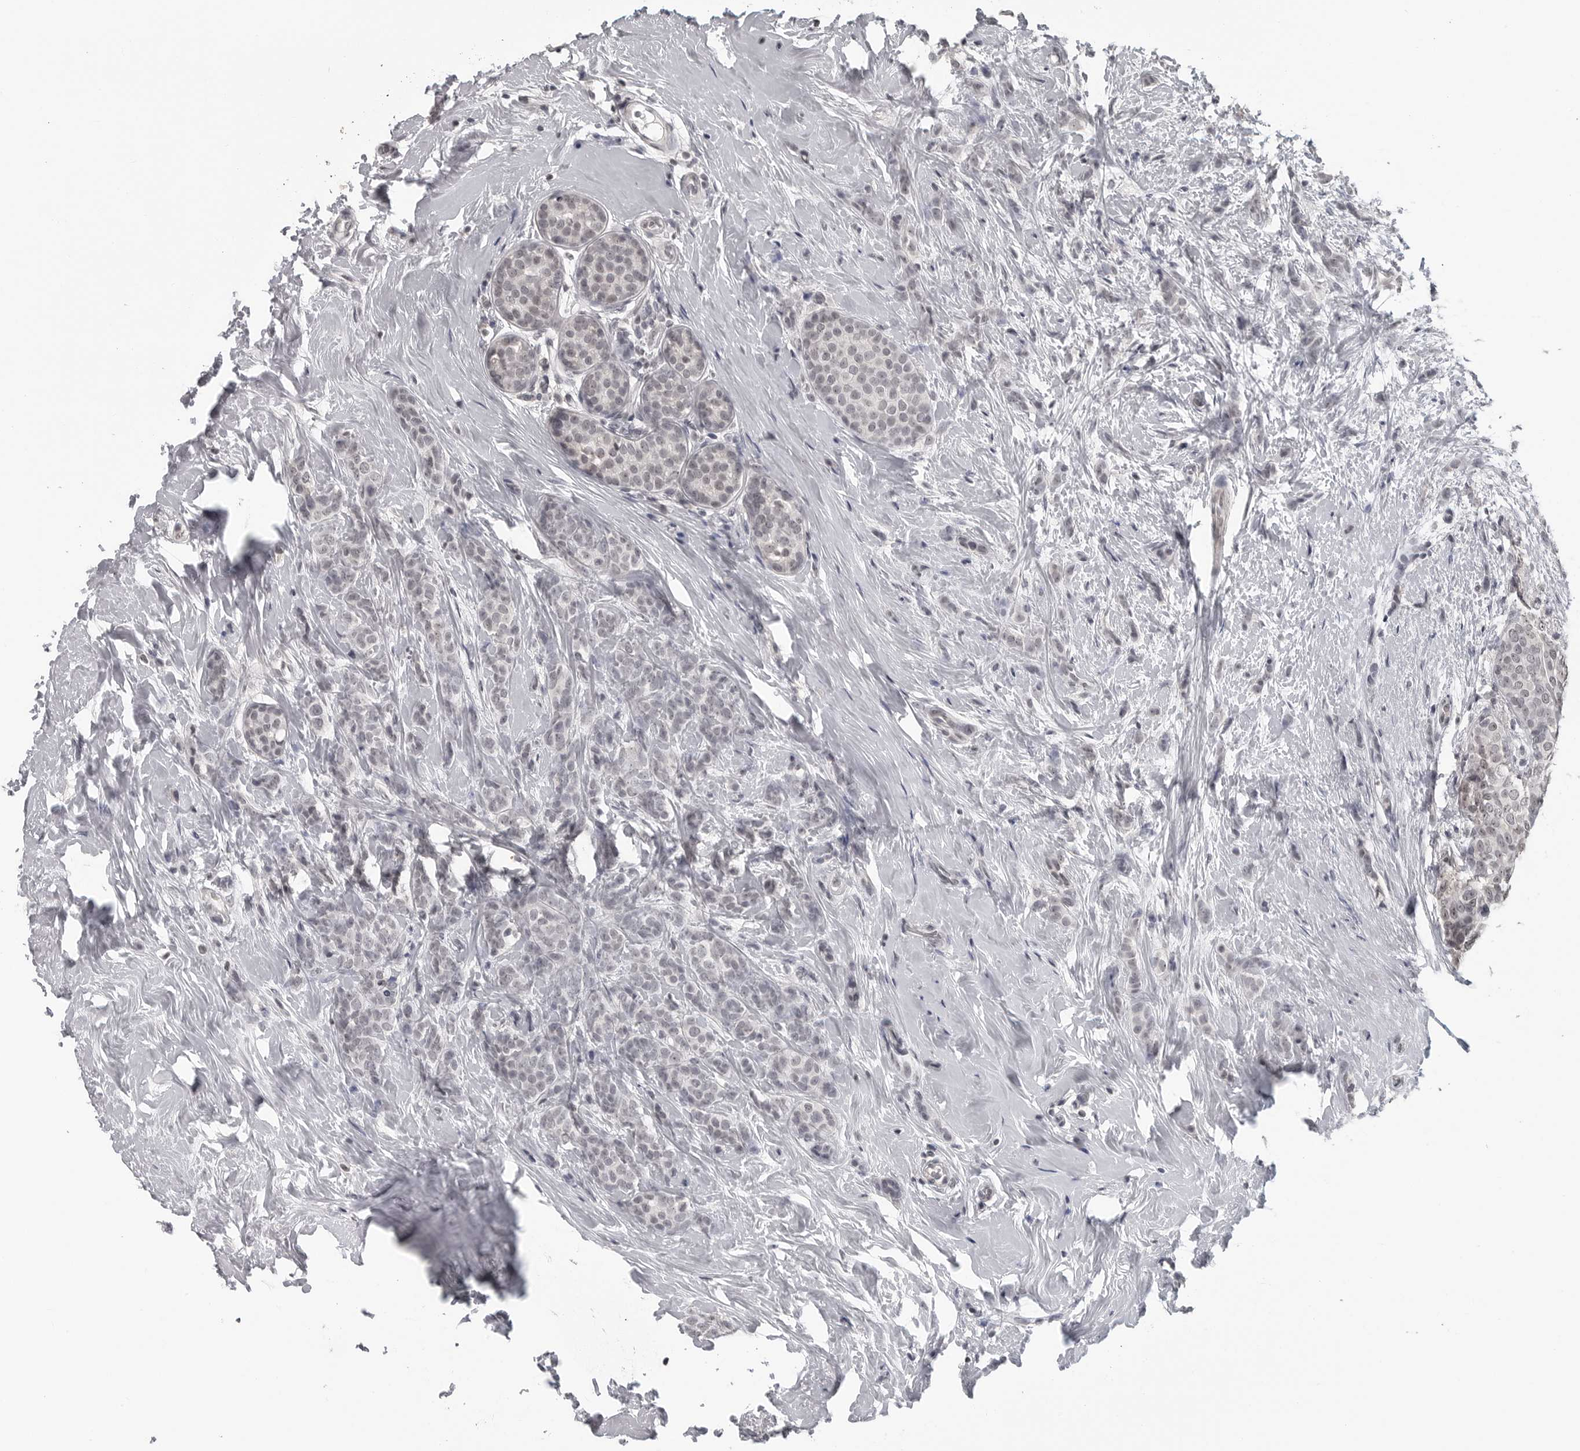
{"staining": {"intensity": "negative", "quantity": "none", "location": "none"}, "tissue": "breast cancer", "cell_type": "Tumor cells", "image_type": "cancer", "snomed": [{"axis": "morphology", "description": "Lobular carcinoma, in situ"}, {"axis": "morphology", "description": "Lobular carcinoma"}, {"axis": "topography", "description": "Breast"}], "caption": "Immunohistochemical staining of human breast cancer (lobular carcinoma in situ) shows no significant staining in tumor cells.", "gene": "DDX54", "patient": {"sex": "female", "age": 41}}